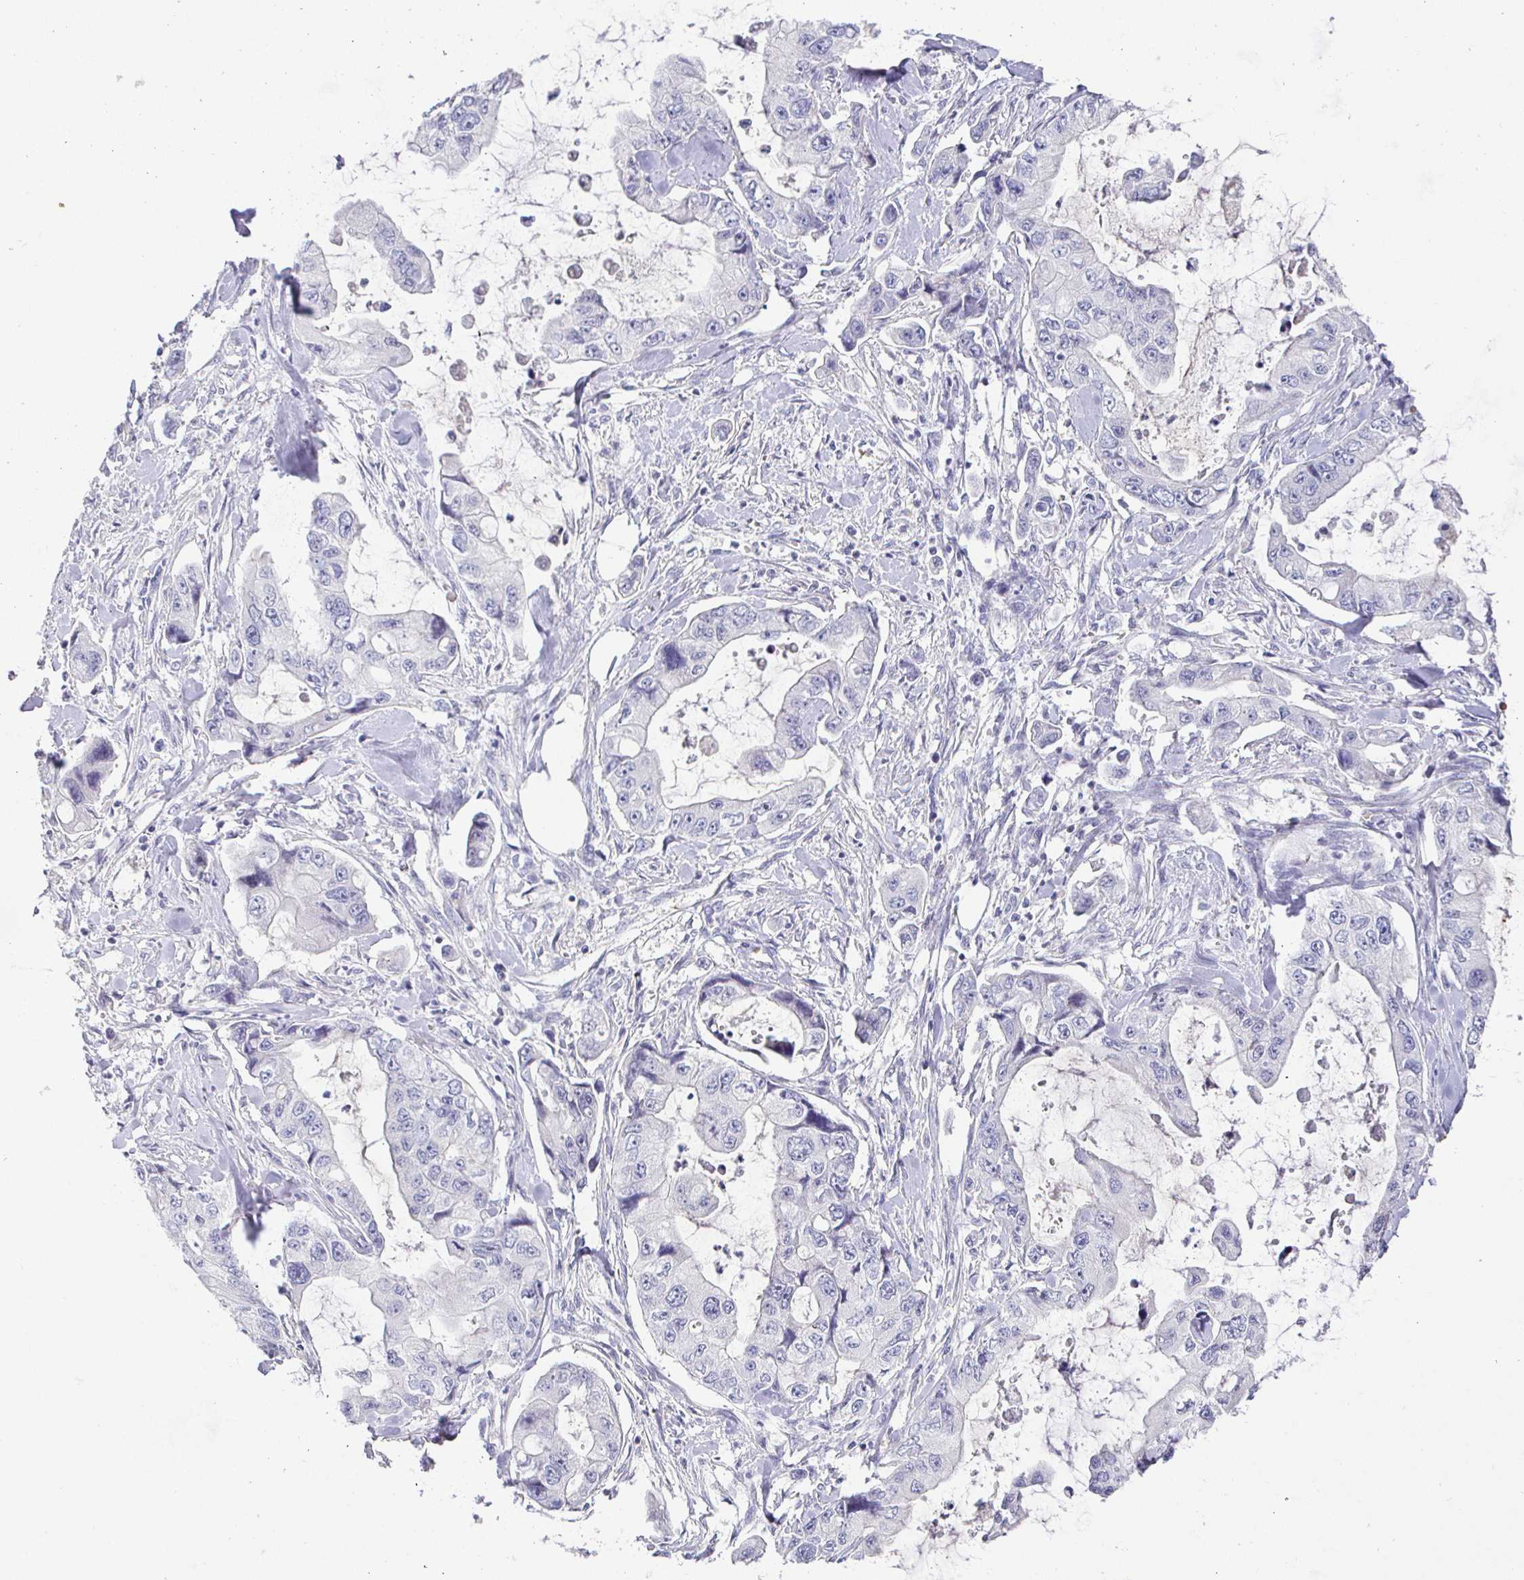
{"staining": {"intensity": "negative", "quantity": "none", "location": "none"}, "tissue": "stomach cancer", "cell_type": "Tumor cells", "image_type": "cancer", "snomed": [{"axis": "morphology", "description": "Adenocarcinoma, NOS"}, {"axis": "topography", "description": "Pancreas"}, {"axis": "topography", "description": "Stomach, upper"}, {"axis": "topography", "description": "Stomach"}], "caption": "Human stomach cancer (adenocarcinoma) stained for a protein using immunohistochemistry (IHC) demonstrates no staining in tumor cells.", "gene": "SIRPA", "patient": {"sex": "male", "age": 77}}